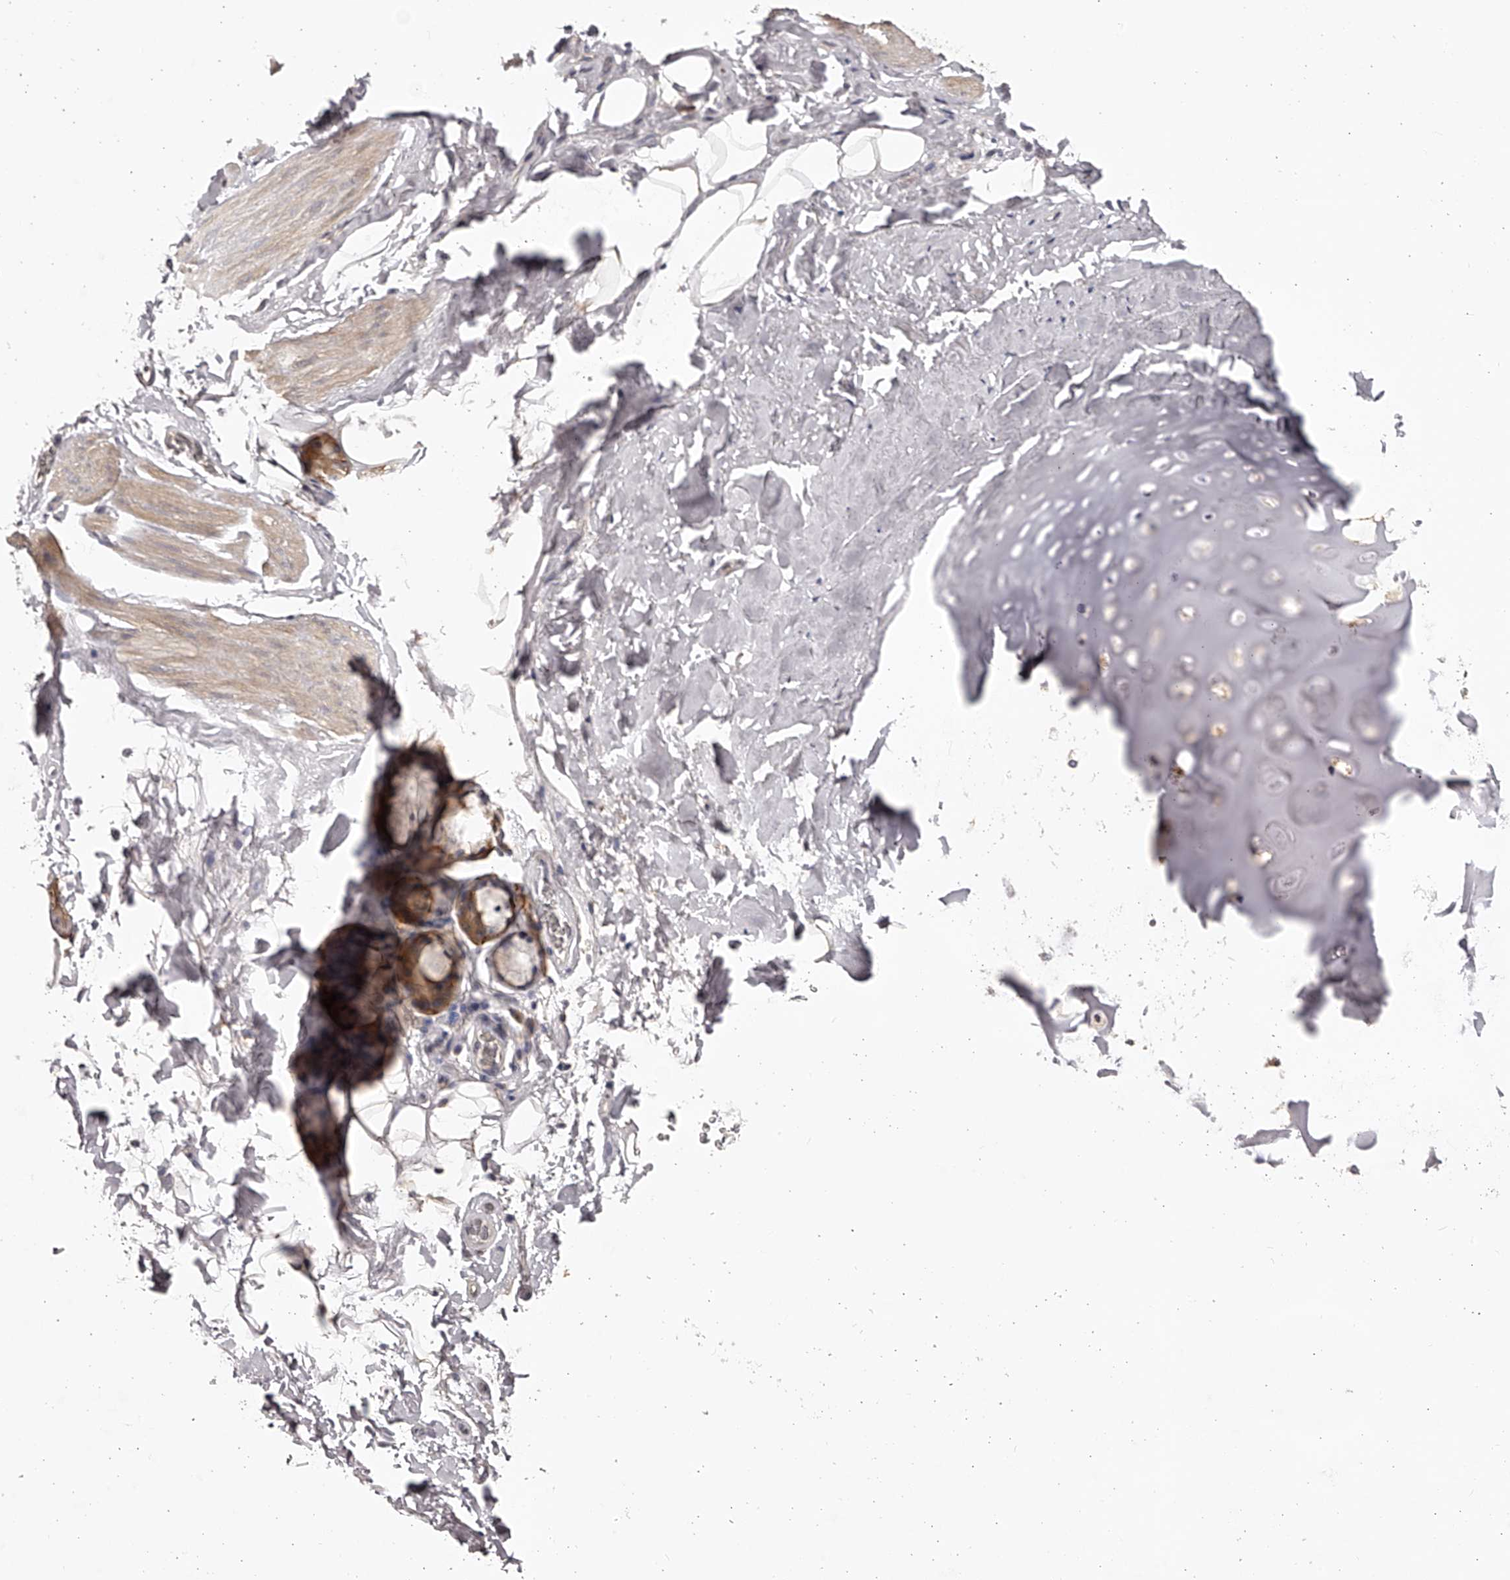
{"staining": {"intensity": "weak", "quantity": "25%-75%", "location": "cytoplasmic/membranous"}, "tissue": "adipose tissue", "cell_type": "Adipocytes", "image_type": "normal", "snomed": [{"axis": "morphology", "description": "Normal tissue, NOS"}, {"axis": "topography", "description": "Cartilage tissue"}], "caption": "The micrograph displays staining of benign adipose tissue, revealing weak cytoplasmic/membranous protein expression (brown color) within adipocytes.", "gene": "TNN", "patient": {"sex": "female", "age": 63}}